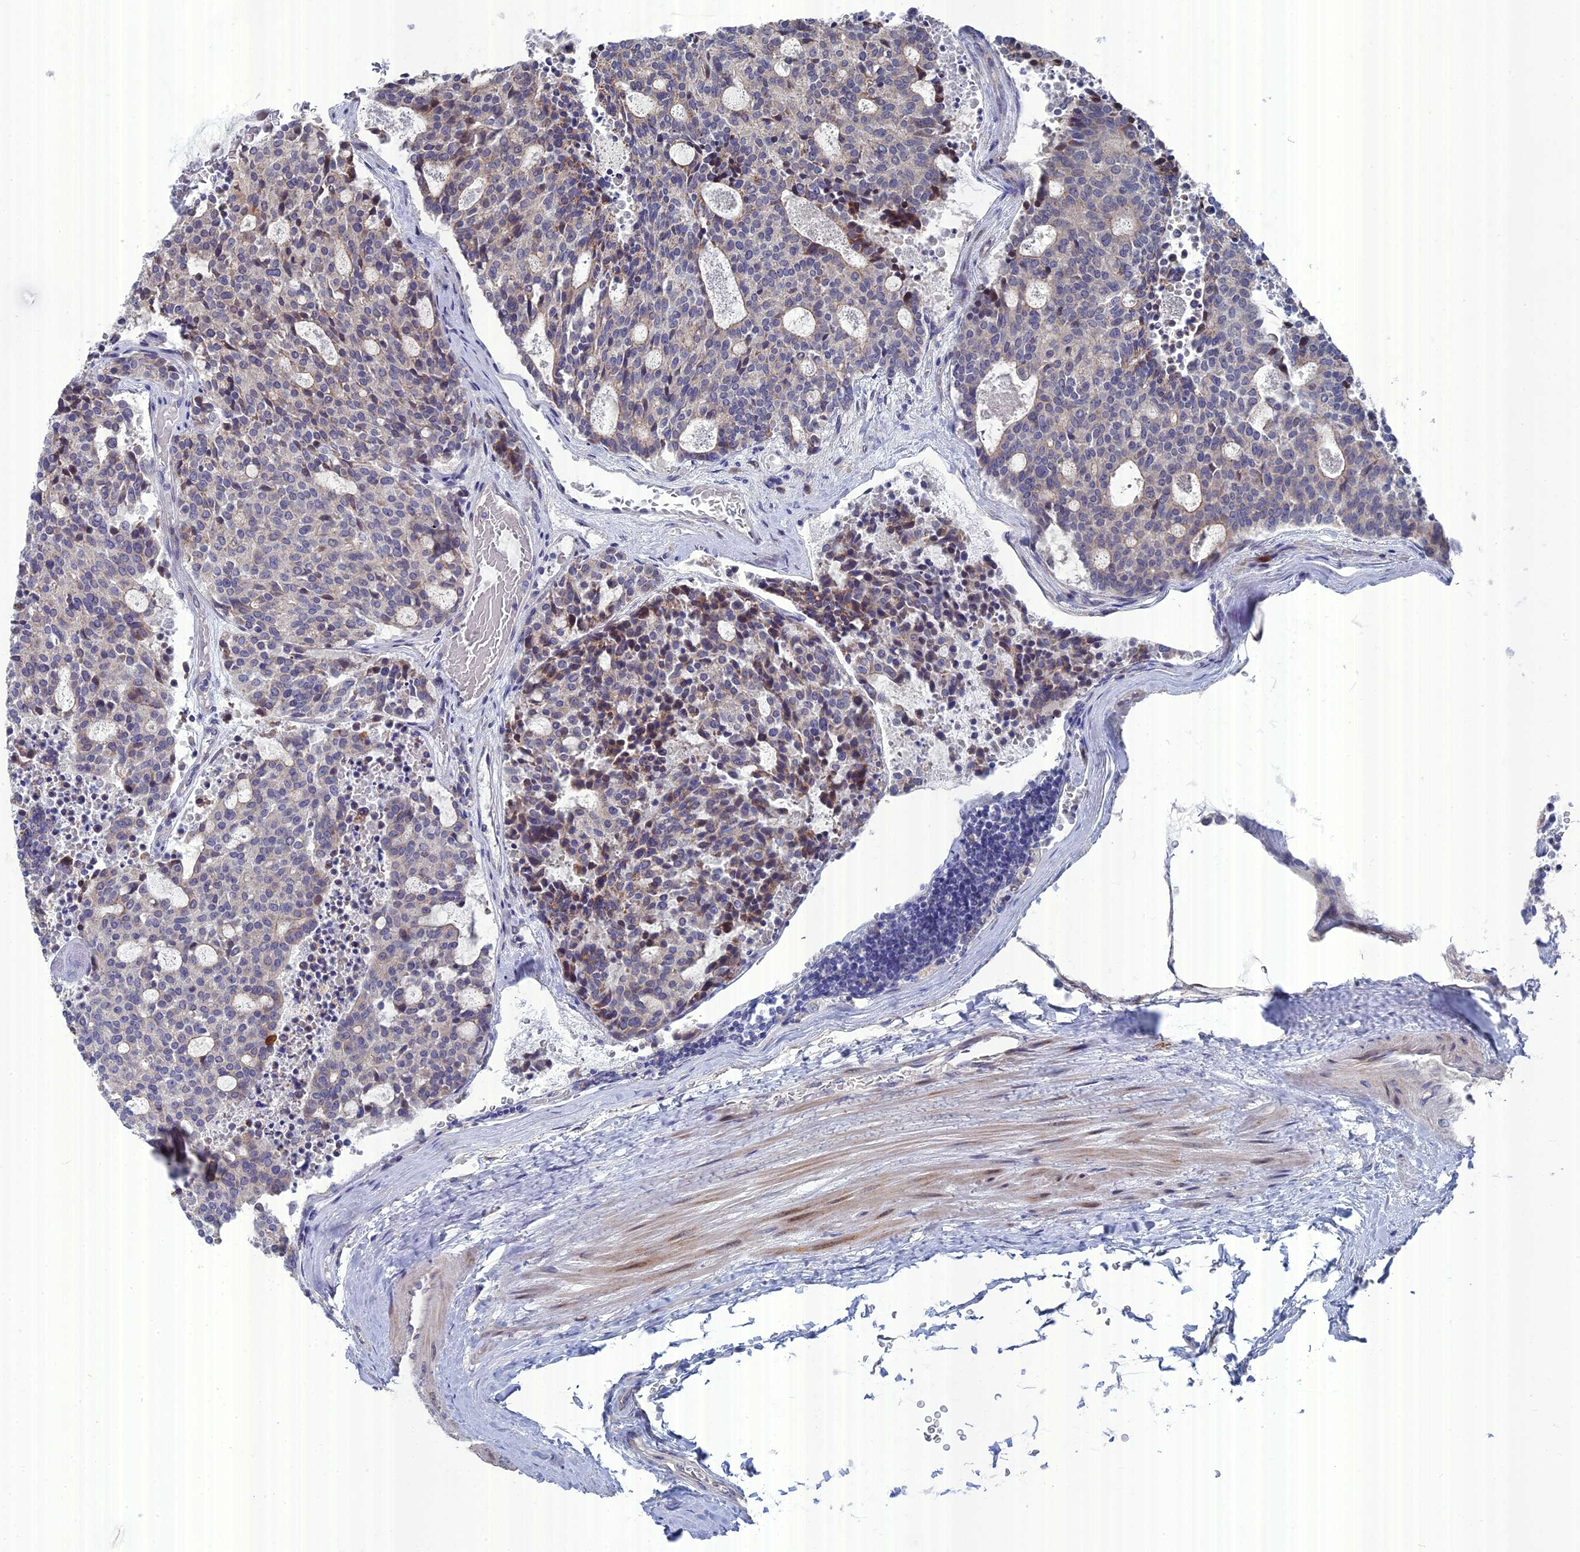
{"staining": {"intensity": "weak", "quantity": "25%-75%", "location": "cytoplasmic/membranous"}, "tissue": "carcinoid", "cell_type": "Tumor cells", "image_type": "cancer", "snomed": [{"axis": "morphology", "description": "Carcinoid, malignant, NOS"}, {"axis": "topography", "description": "Pancreas"}], "caption": "High-magnification brightfield microscopy of carcinoid stained with DAB (3,3'-diaminobenzidine) (brown) and counterstained with hematoxylin (blue). tumor cells exhibit weak cytoplasmic/membranous staining is appreciated in about25%-75% of cells.", "gene": "TMEM161A", "patient": {"sex": "female", "age": 54}}